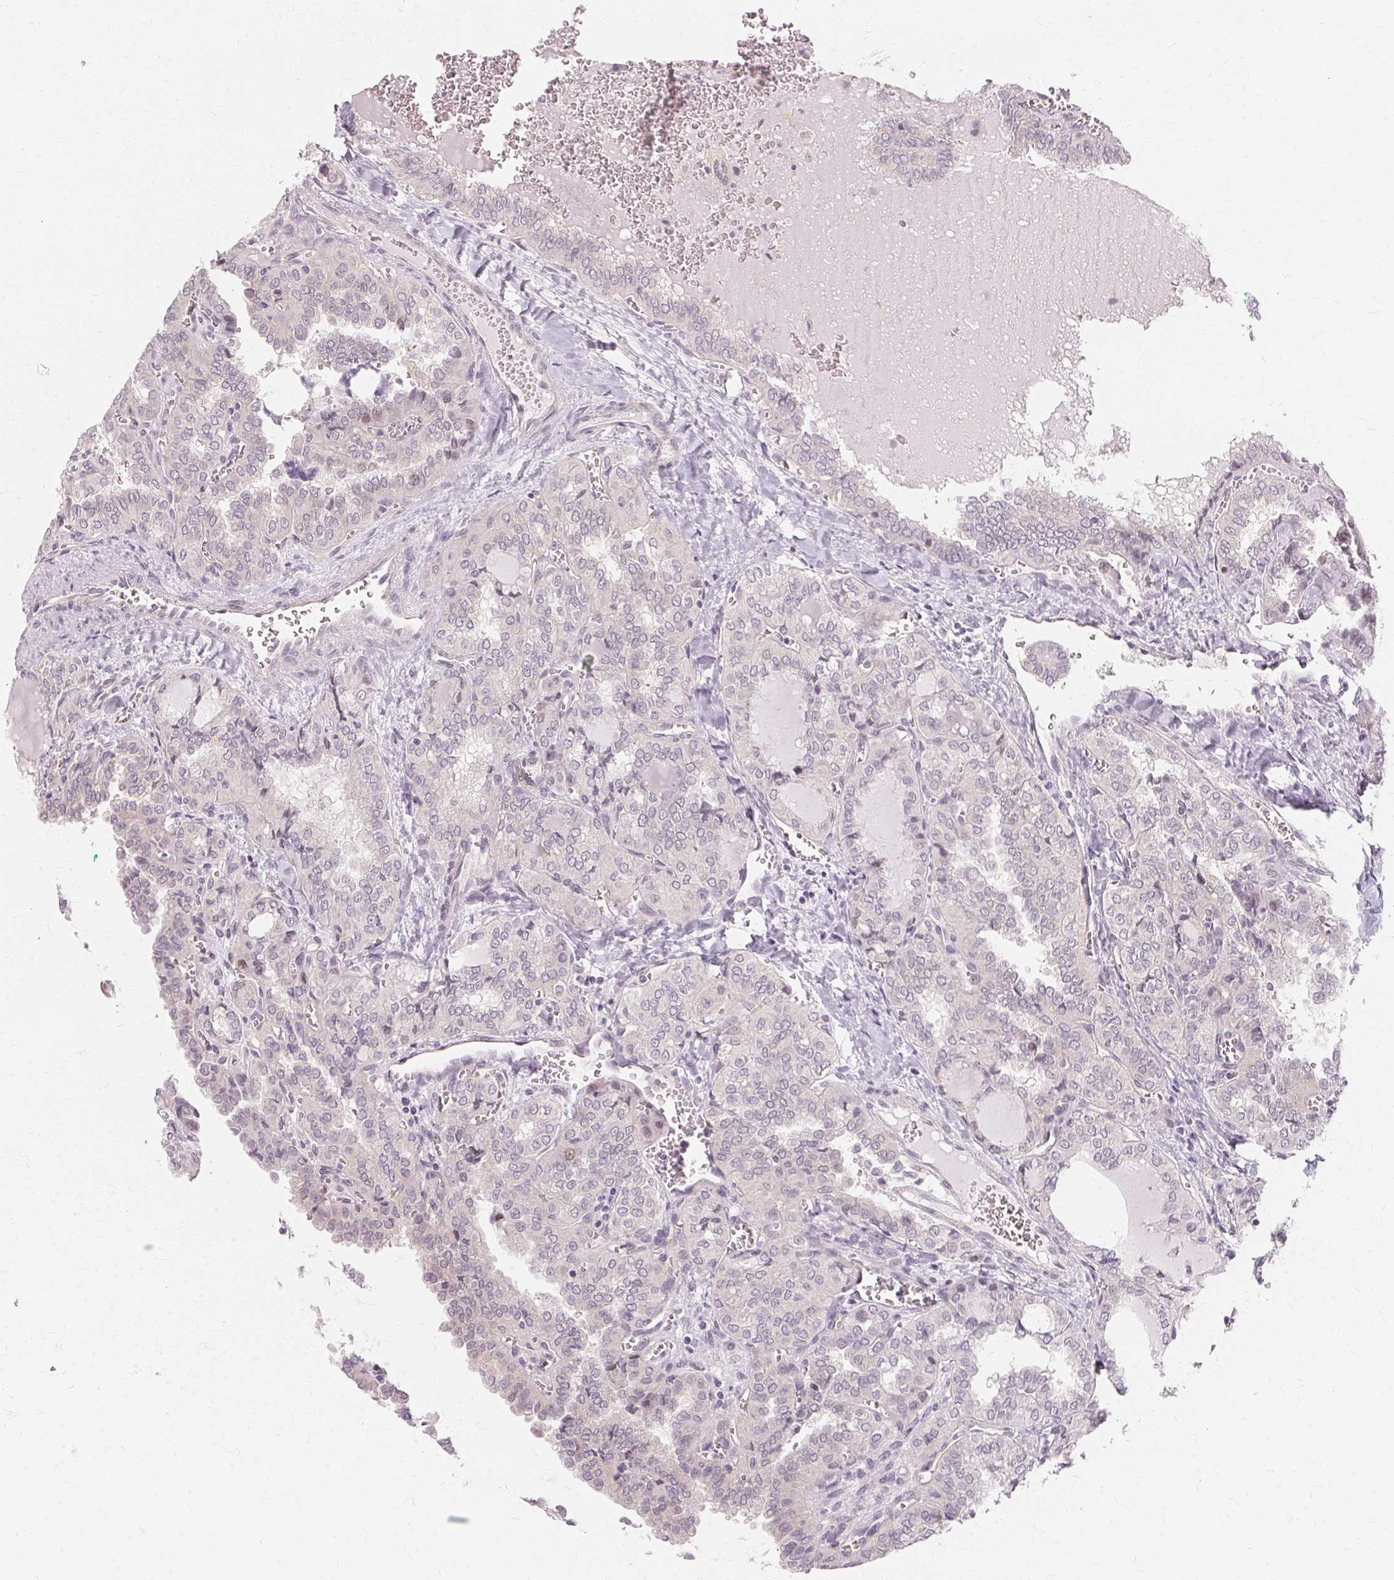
{"staining": {"intensity": "negative", "quantity": "none", "location": "none"}, "tissue": "thyroid cancer", "cell_type": "Tumor cells", "image_type": "cancer", "snomed": [{"axis": "morphology", "description": "Papillary adenocarcinoma, NOS"}, {"axis": "topography", "description": "Thyroid gland"}], "caption": "Immunohistochemical staining of thyroid cancer demonstrates no significant expression in tumor cells.", "gene": "USP8", "patient": {"sex": "female", "age": 41}}